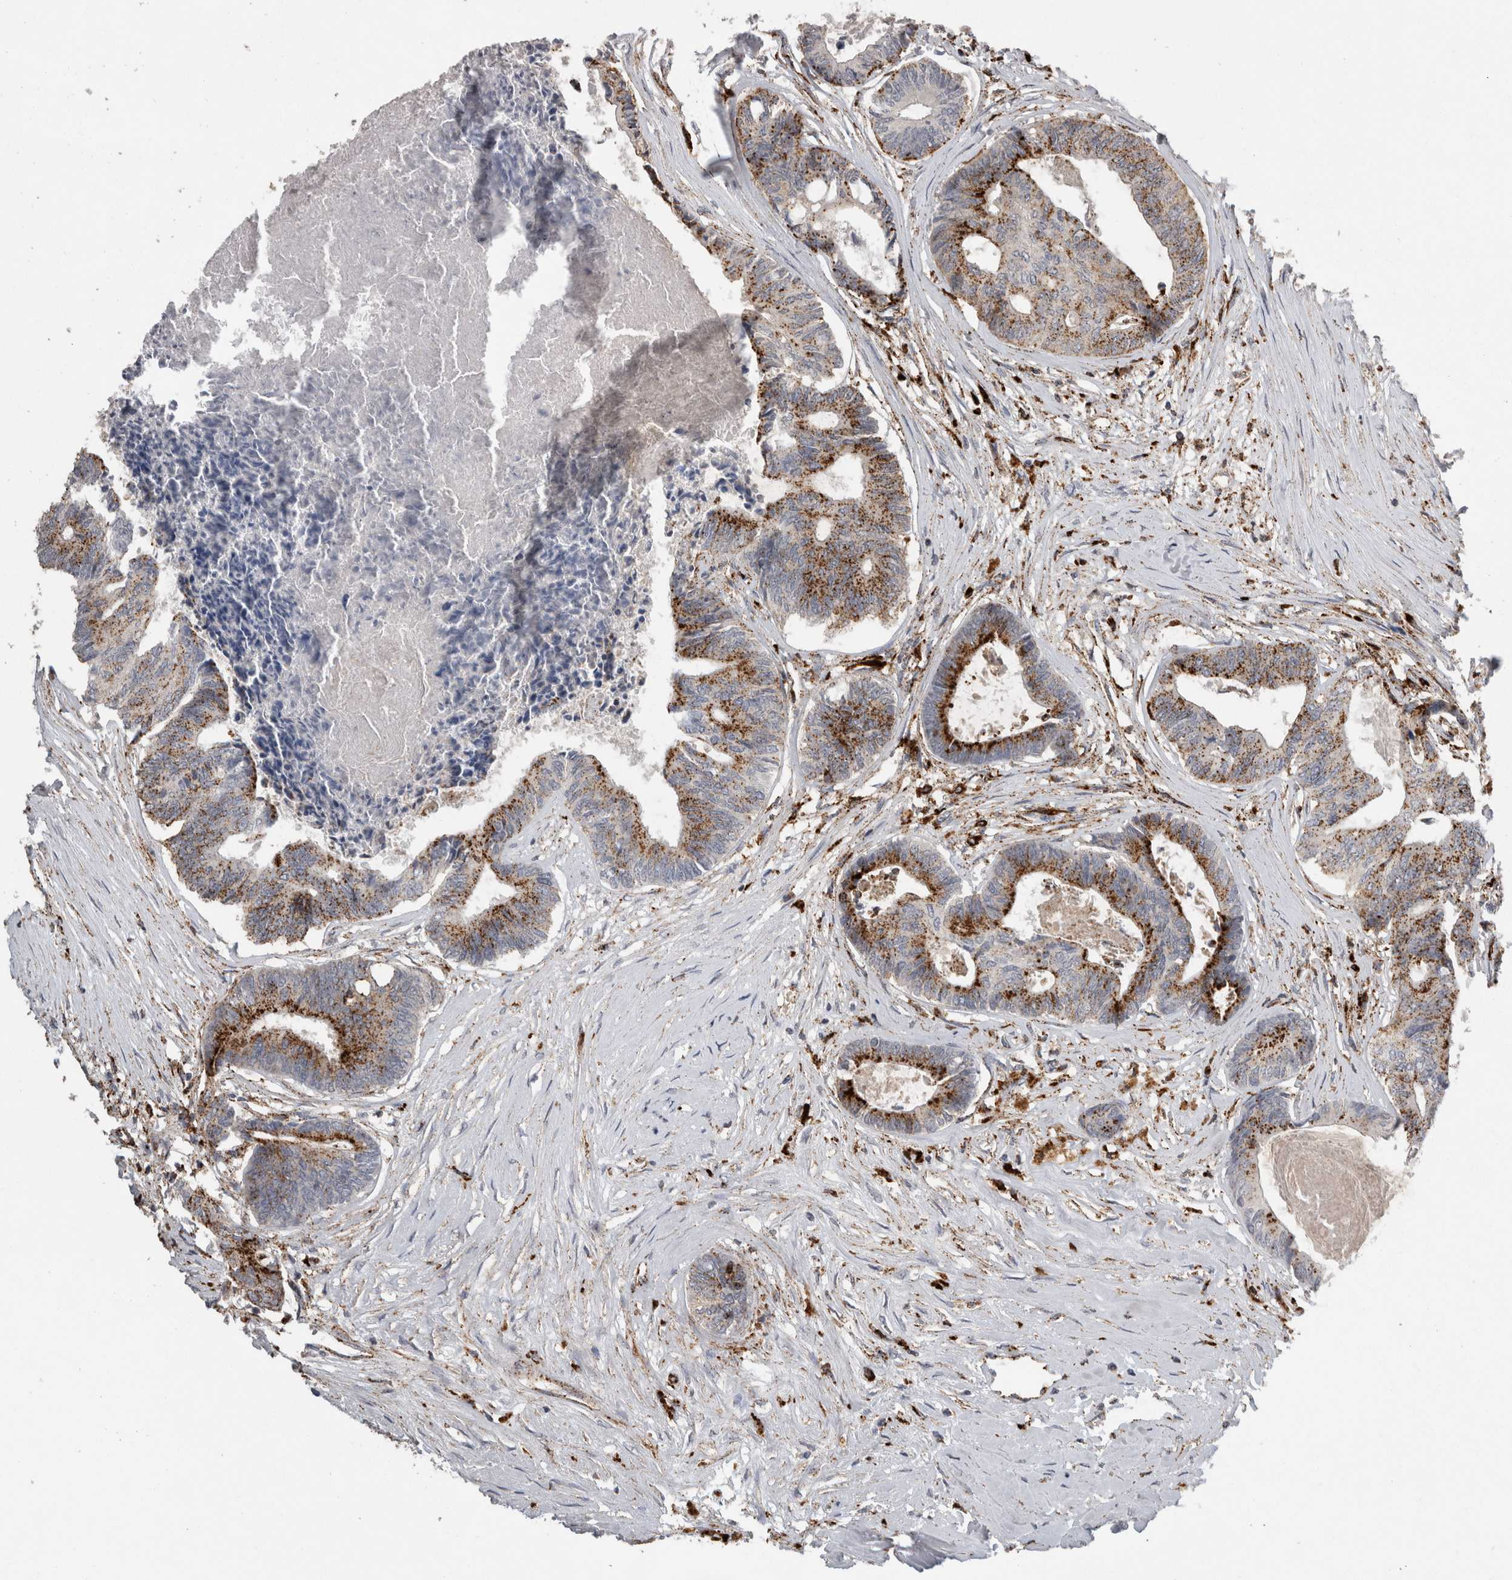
{"staining": {"intensity": "strong", "quantity": "25%-75%", "location": "cytoplasmic/membranous"}, "tissue": "colorectal cancer", "cell_type": "Tumor cells", "image_type": "cancer", "snomed": [{"axis": "morphology", "description": "Adenocarcinoma, NOS"}, {"axis": "topography", "description": "Rectum"}], "caption": "A high amount of strong cytoplasmic/membranous expression is appreciated in about 25%-75% of tumor cells in colorectal adenocarcinoma tissue.", "gene": "CTSZ", "patient": {"sex": "male", "age": 63}}